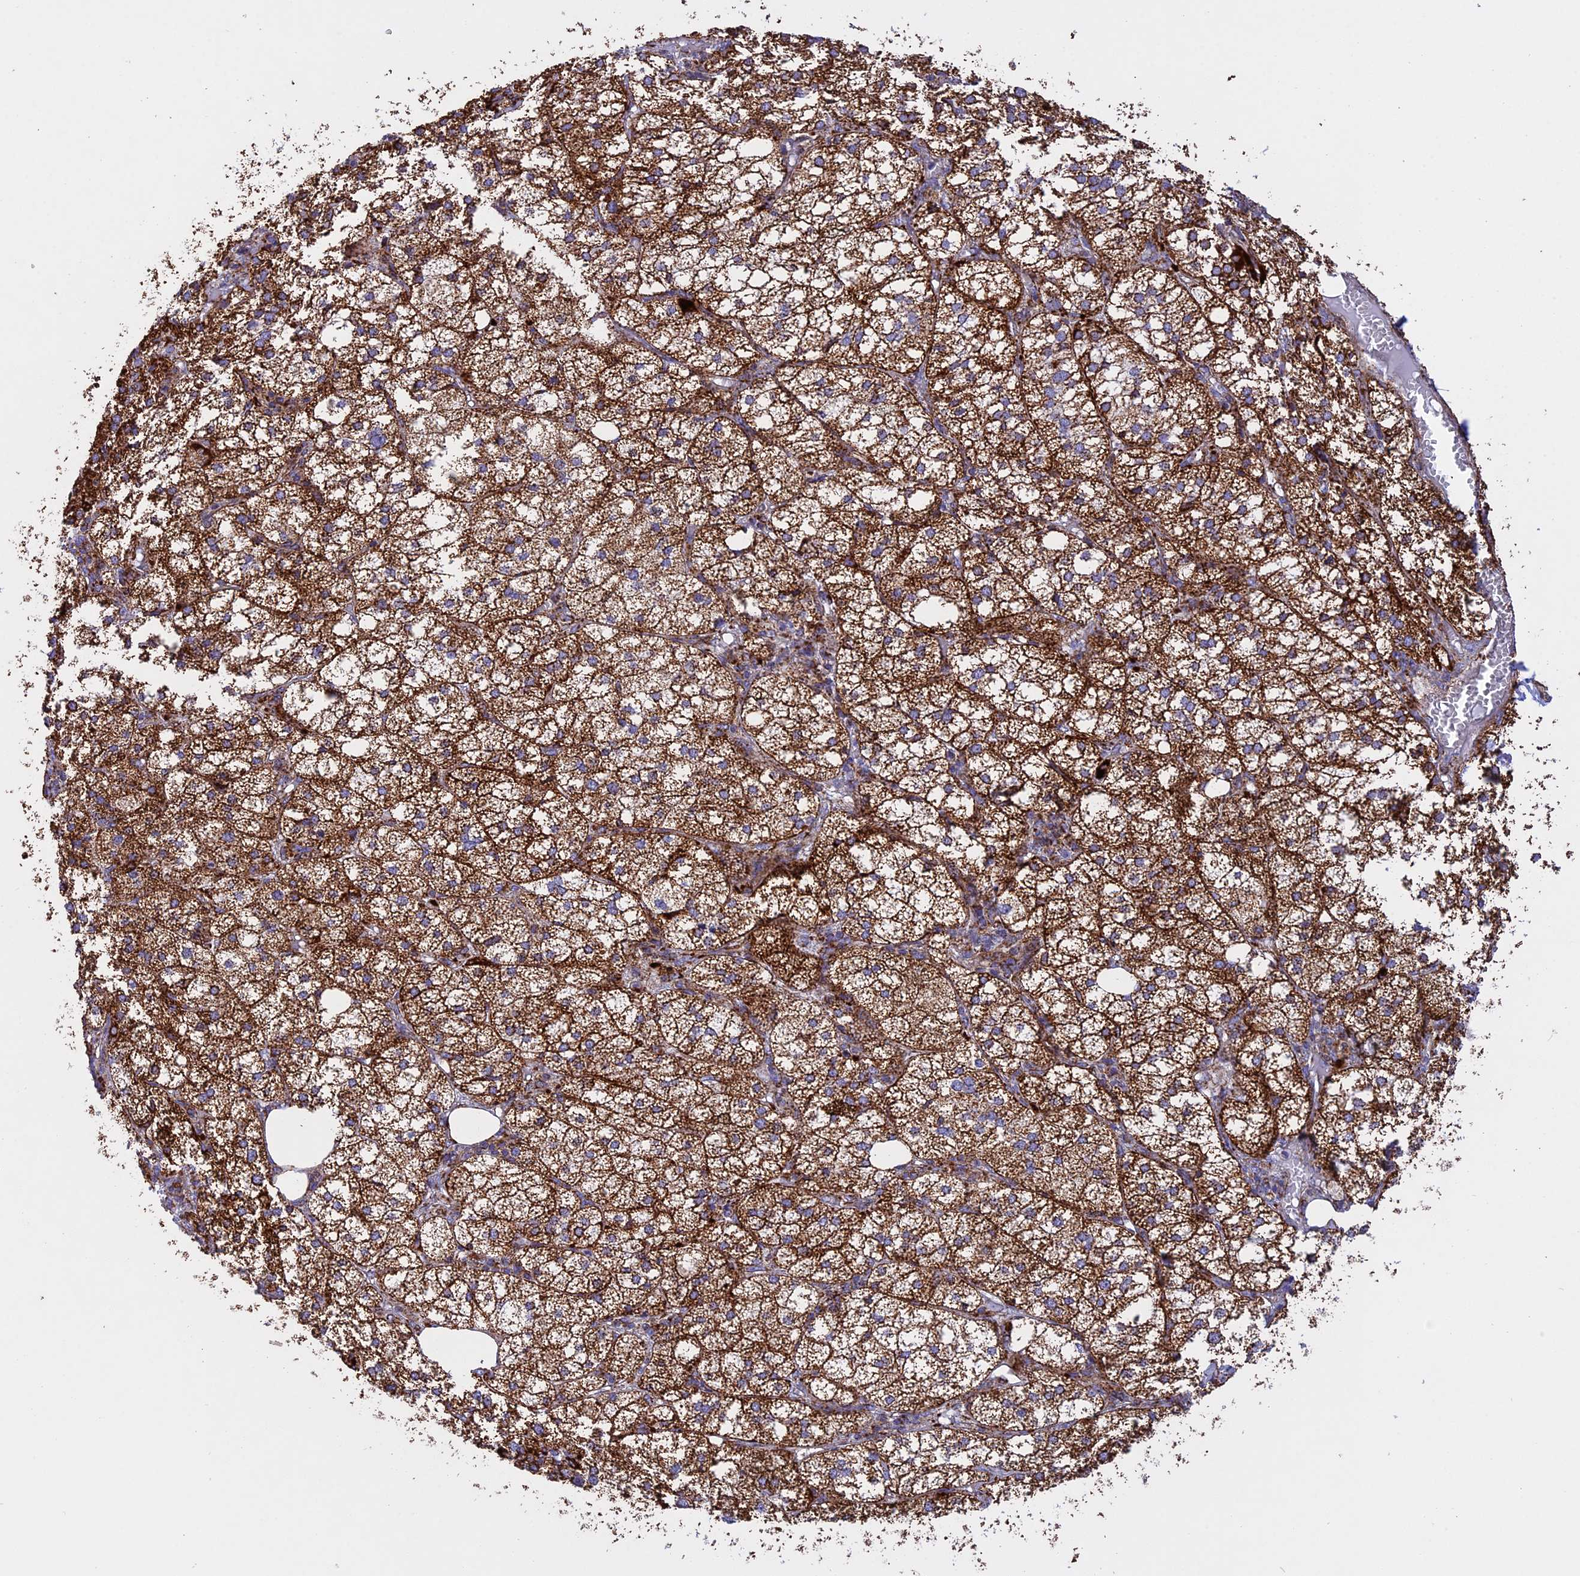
{"staining": {"intensity": "strong", "quantity": ">75%", "location": "cytoplasmic/membranous"}, "tissue": "adrenal gland", "cell_type": "Glandular cells", "image_type": "normal", "snomed": [{"axis": "morphology", "description": "Normal tissue, NOS"}, {"axis": "topography", "description": "Adrenal gland"}], "caption": "An image of human adrenal gland stained for a protein exhibits strong cytoplasmic/membranous brown staining in glandular cells.", "gene": "UQCRB", "patient": {"sex": "female", "age": 61}}